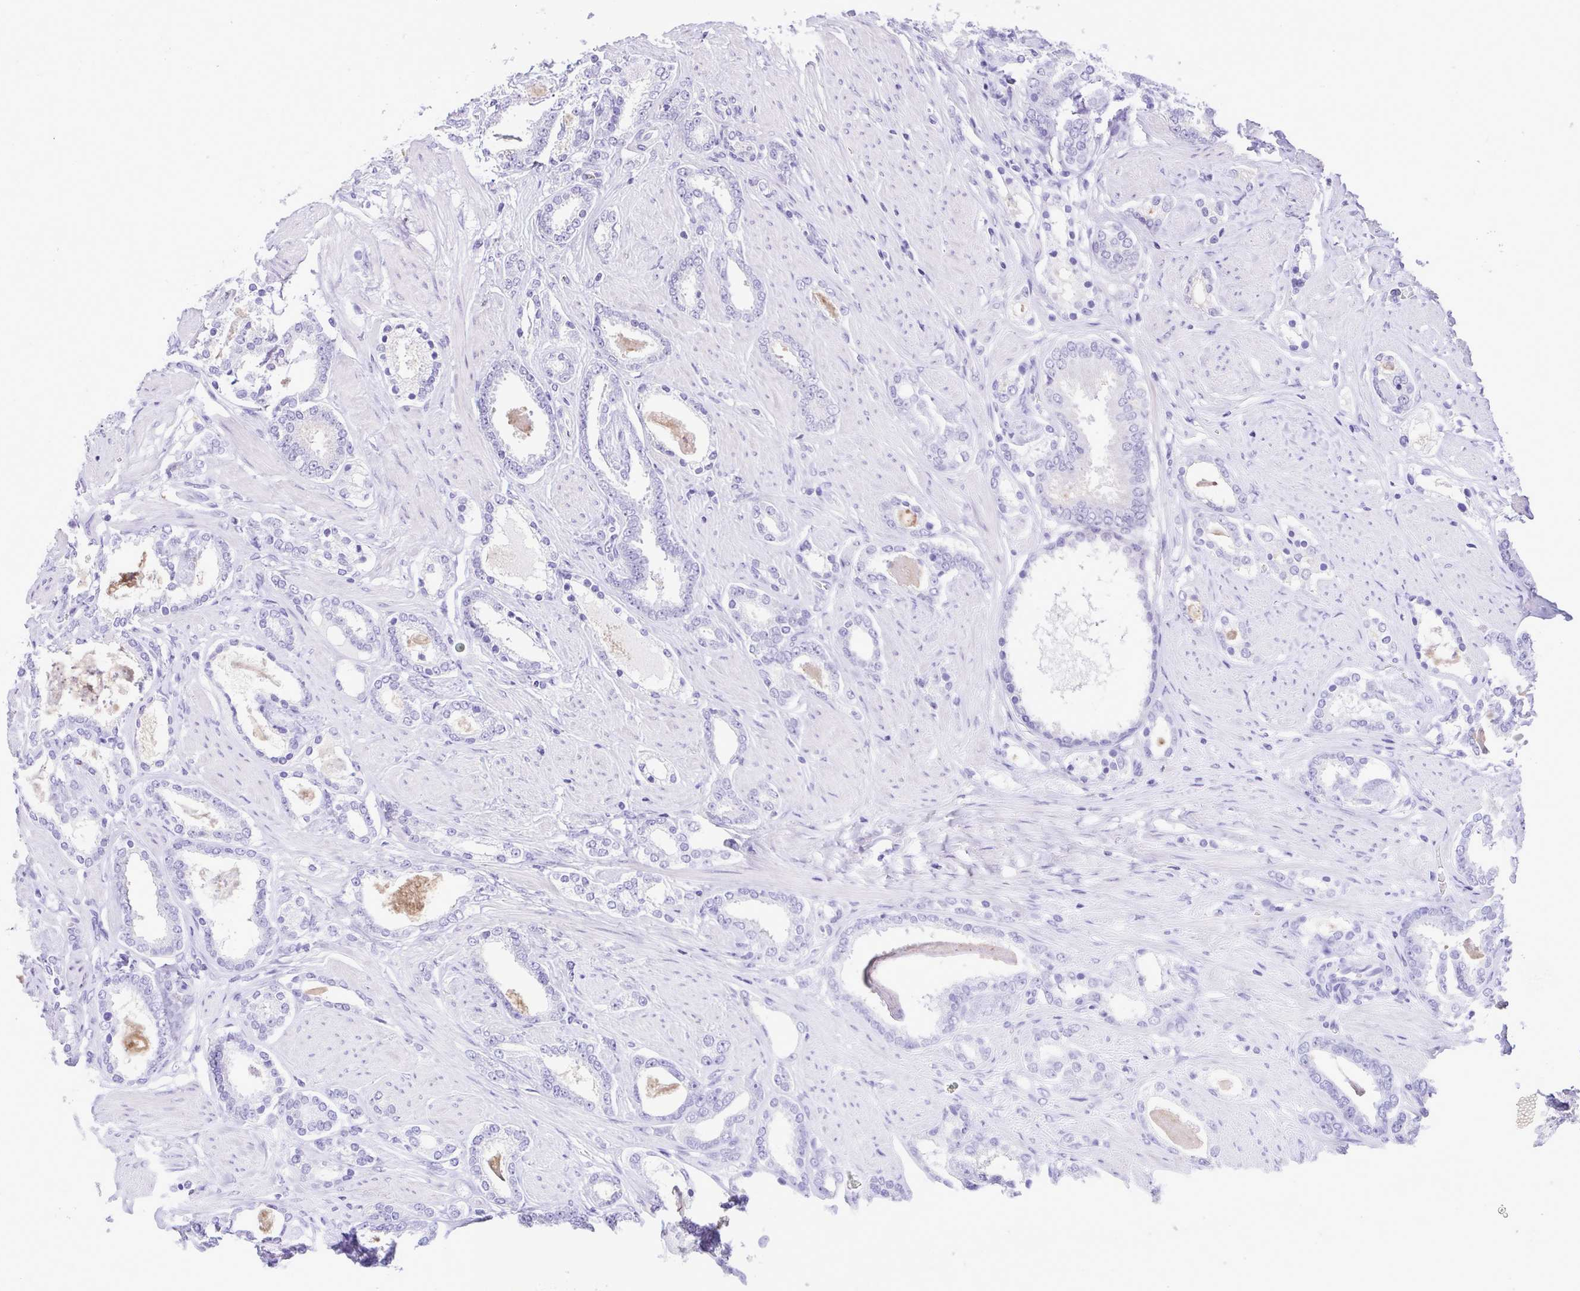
{"staining": {"intensity": "negative", "quantity": "none", "location": "none"}, "tissue": "prostate cancer", "cell_type": "Tumor cells", "image_type": "cancer", "snomed": [{"axis": "morphology", "description": "Adenocarcinoma, High grade"}, {"axis": "topography", "description": "Prostate"}], "caption": "Immunohistochemical staining of human adenocarcinoma (high-grade) (prostate) displays no significant expression in tumor cells.", "gene": "OVGP1", "patient": {"sex": "male", "age": 63}}